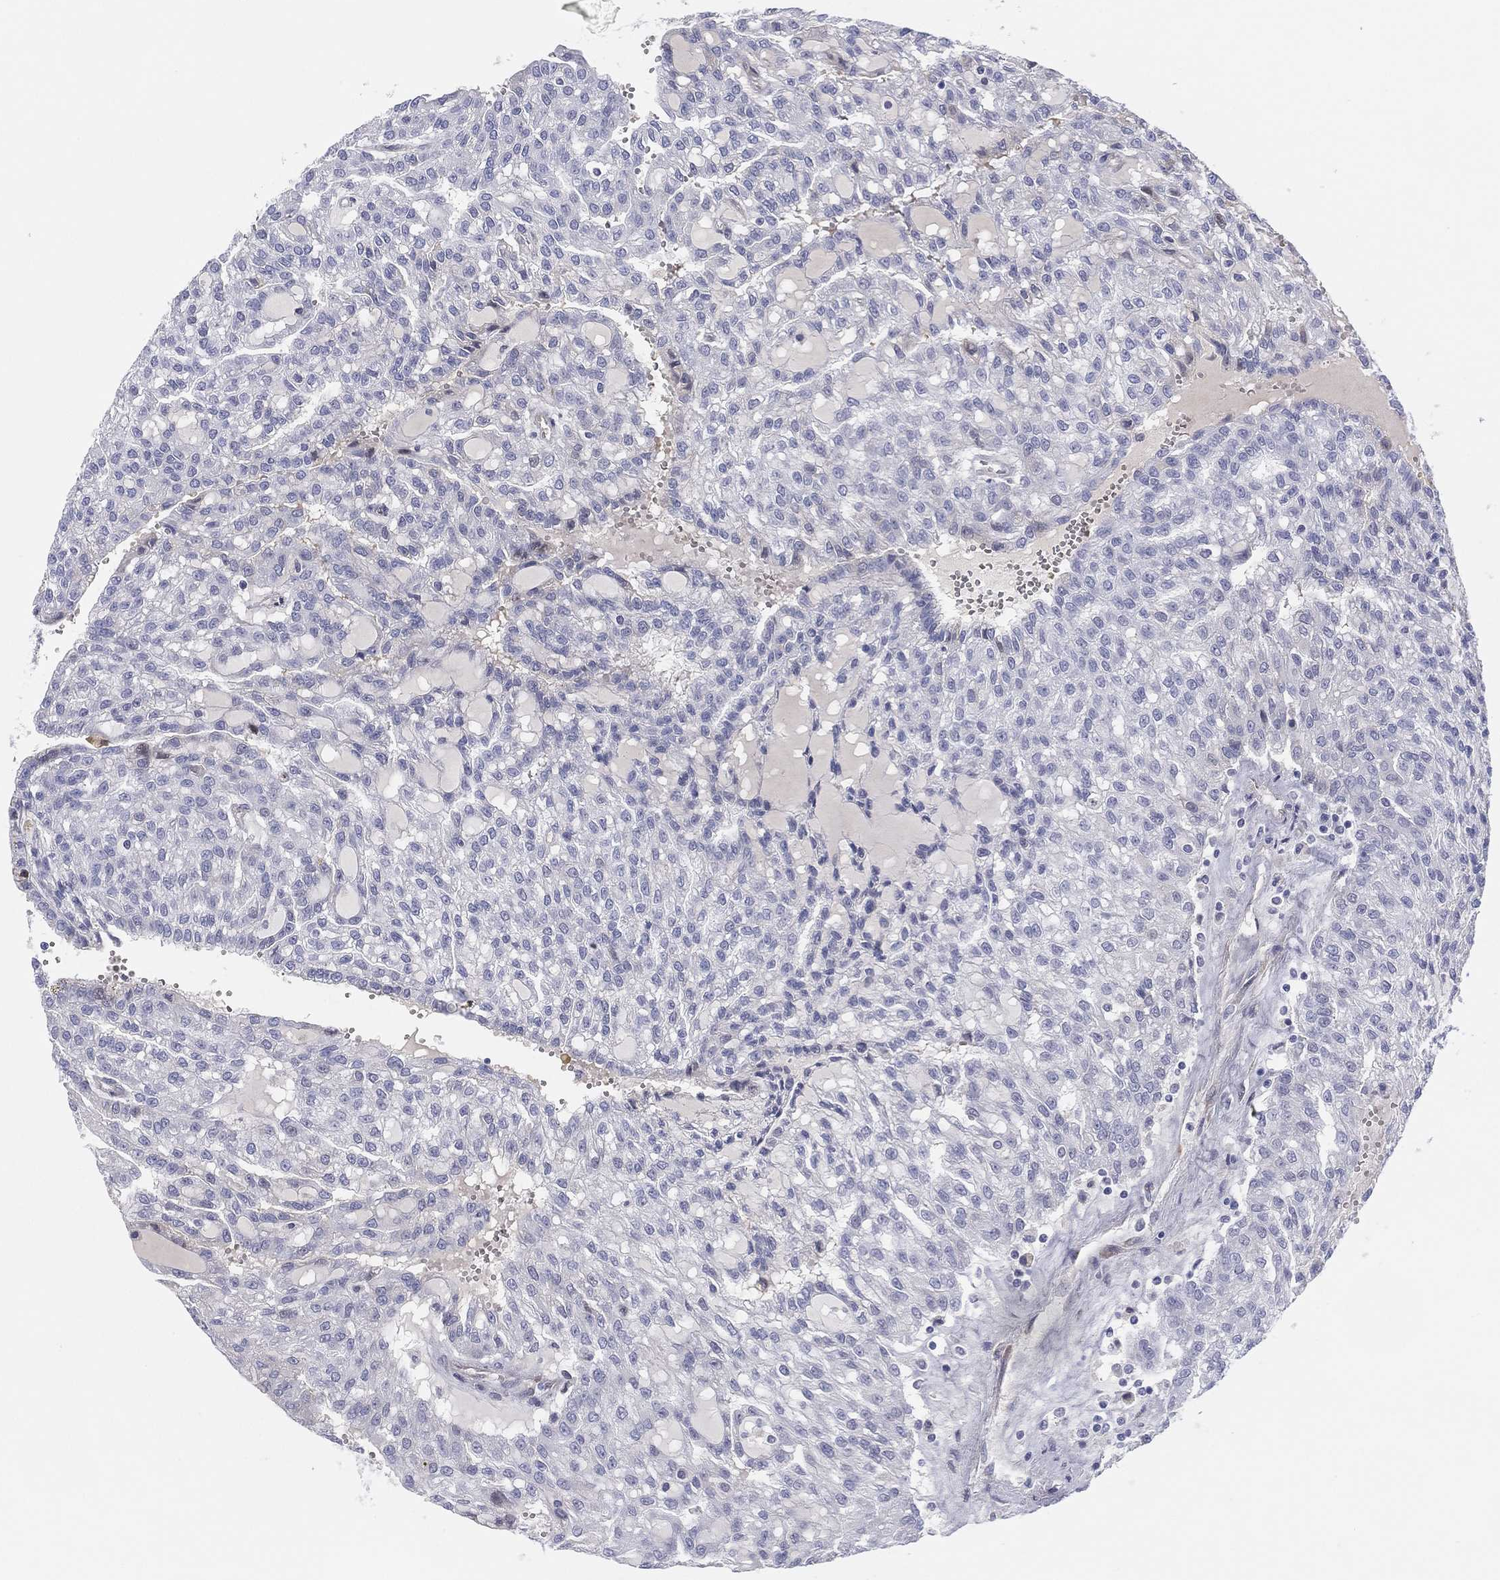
{"staining": {"intensity": "negative", "quantity": "none", "location": "none"}, "tissue": "renal cancer", "cell_type": "Tumor cells", "image_type": "cancer", "snomed": [{"axis": "morphology", "description": "Adenocarcinoma, NOS"}, {"axis": "topography", "description": "Kidney"}], "caption": "DAB (3,3'-diaminobenzidine) immunohistochemical staining of human adenocarcinoma (renal) demonstrates no significant expression in tumor cells. The staining is performed using DAB (3,3'-diaminobenzidine) brown chromogen with nuclei counter-stained in using hematoxylin.", "gene": "MLF1", "patient": {"sex": "male", "age": 63}}